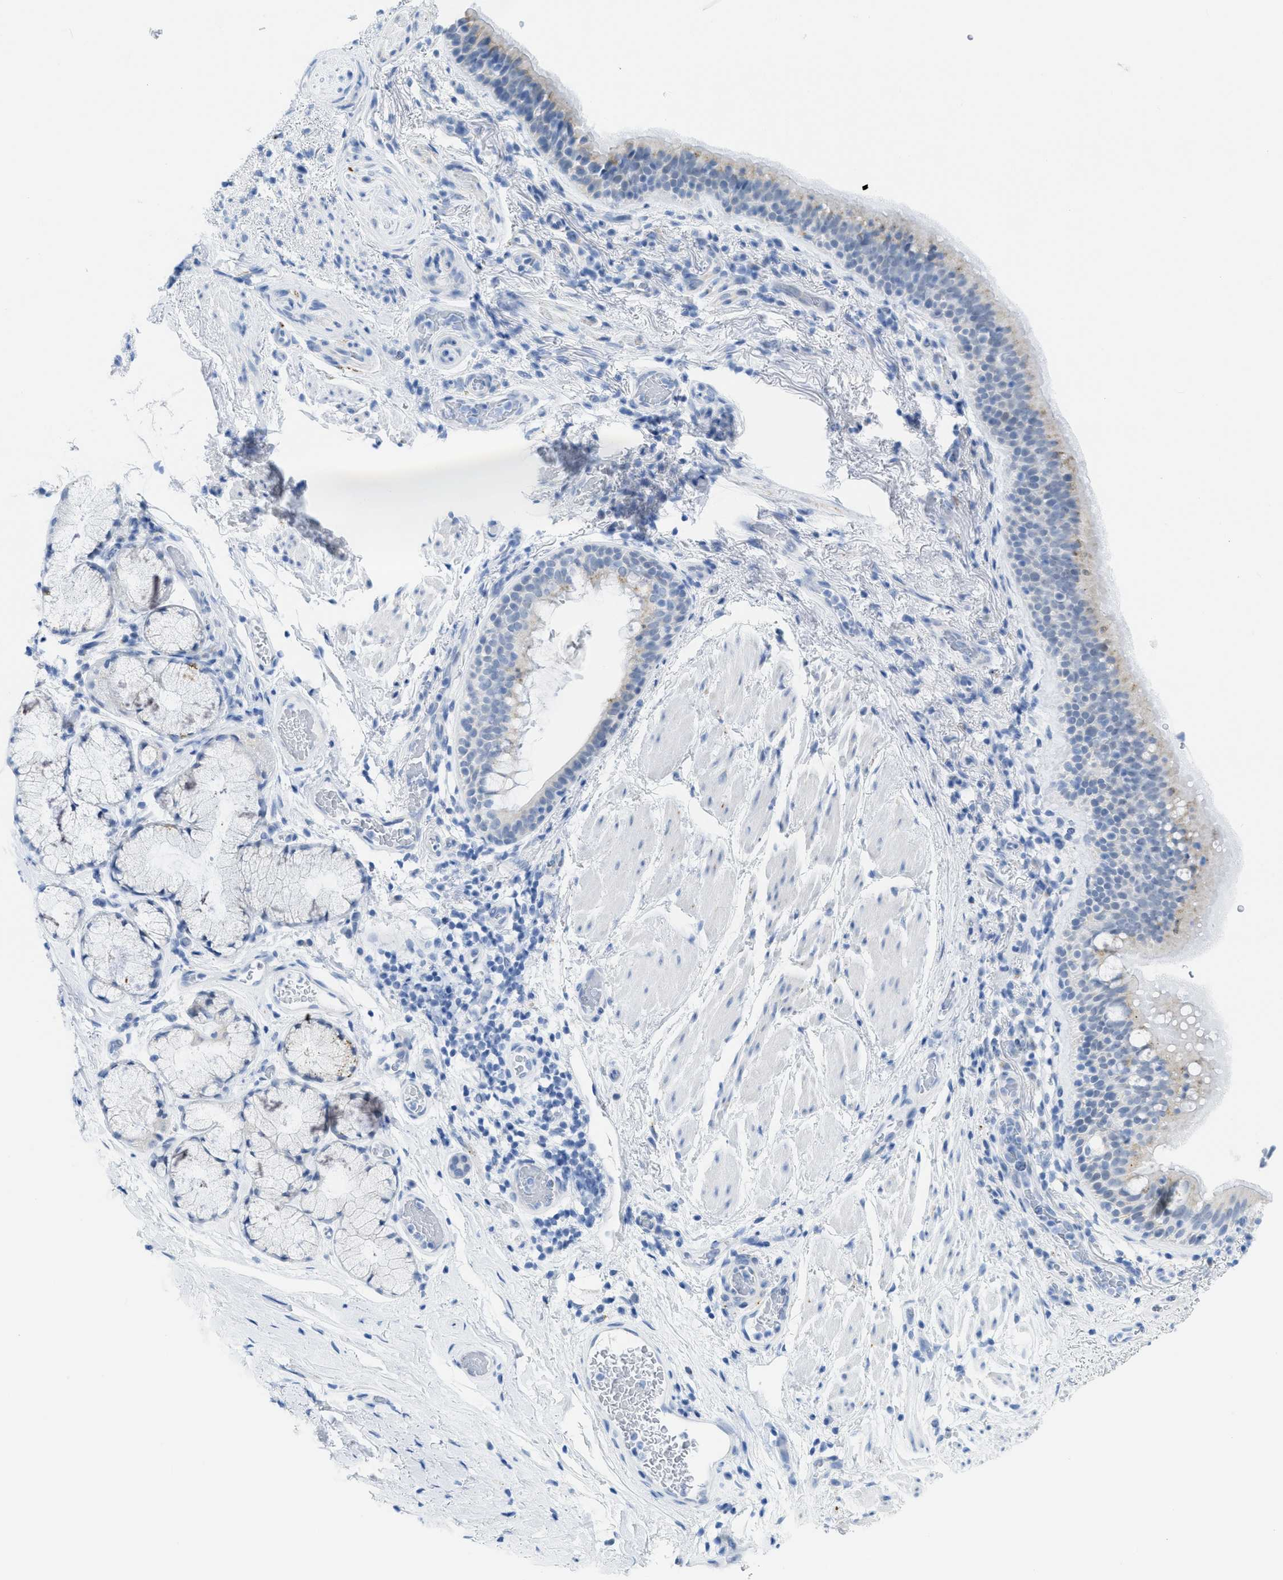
{"staining": {"intensity": "weak", "quantity": "<25%", "location": "cytoplasmic/membranous"}, "tissue": "bronchus", "cell_type": "Respiratory epithelial cells", "image_type": "normal", "snomed": [{"axis": "morphology", "description": "Normal tissue, NOS"}, {"axis": "morphology", "description": "Inflammation, NOS"}, {"axis": "topography", "description": "Cartilage tissue"}, {"axis": "topography", "description": "Bronchus"}], "caption": "Unremarkable bronchus was stained to show a protein in brown. There is no significant staining in respiratory epithelial cells. (DAB (3,3'-diaminobenzidine) IHC, high magnification).", "gene": "WDR4", "patient": {"sex": "male", "age": 77}}